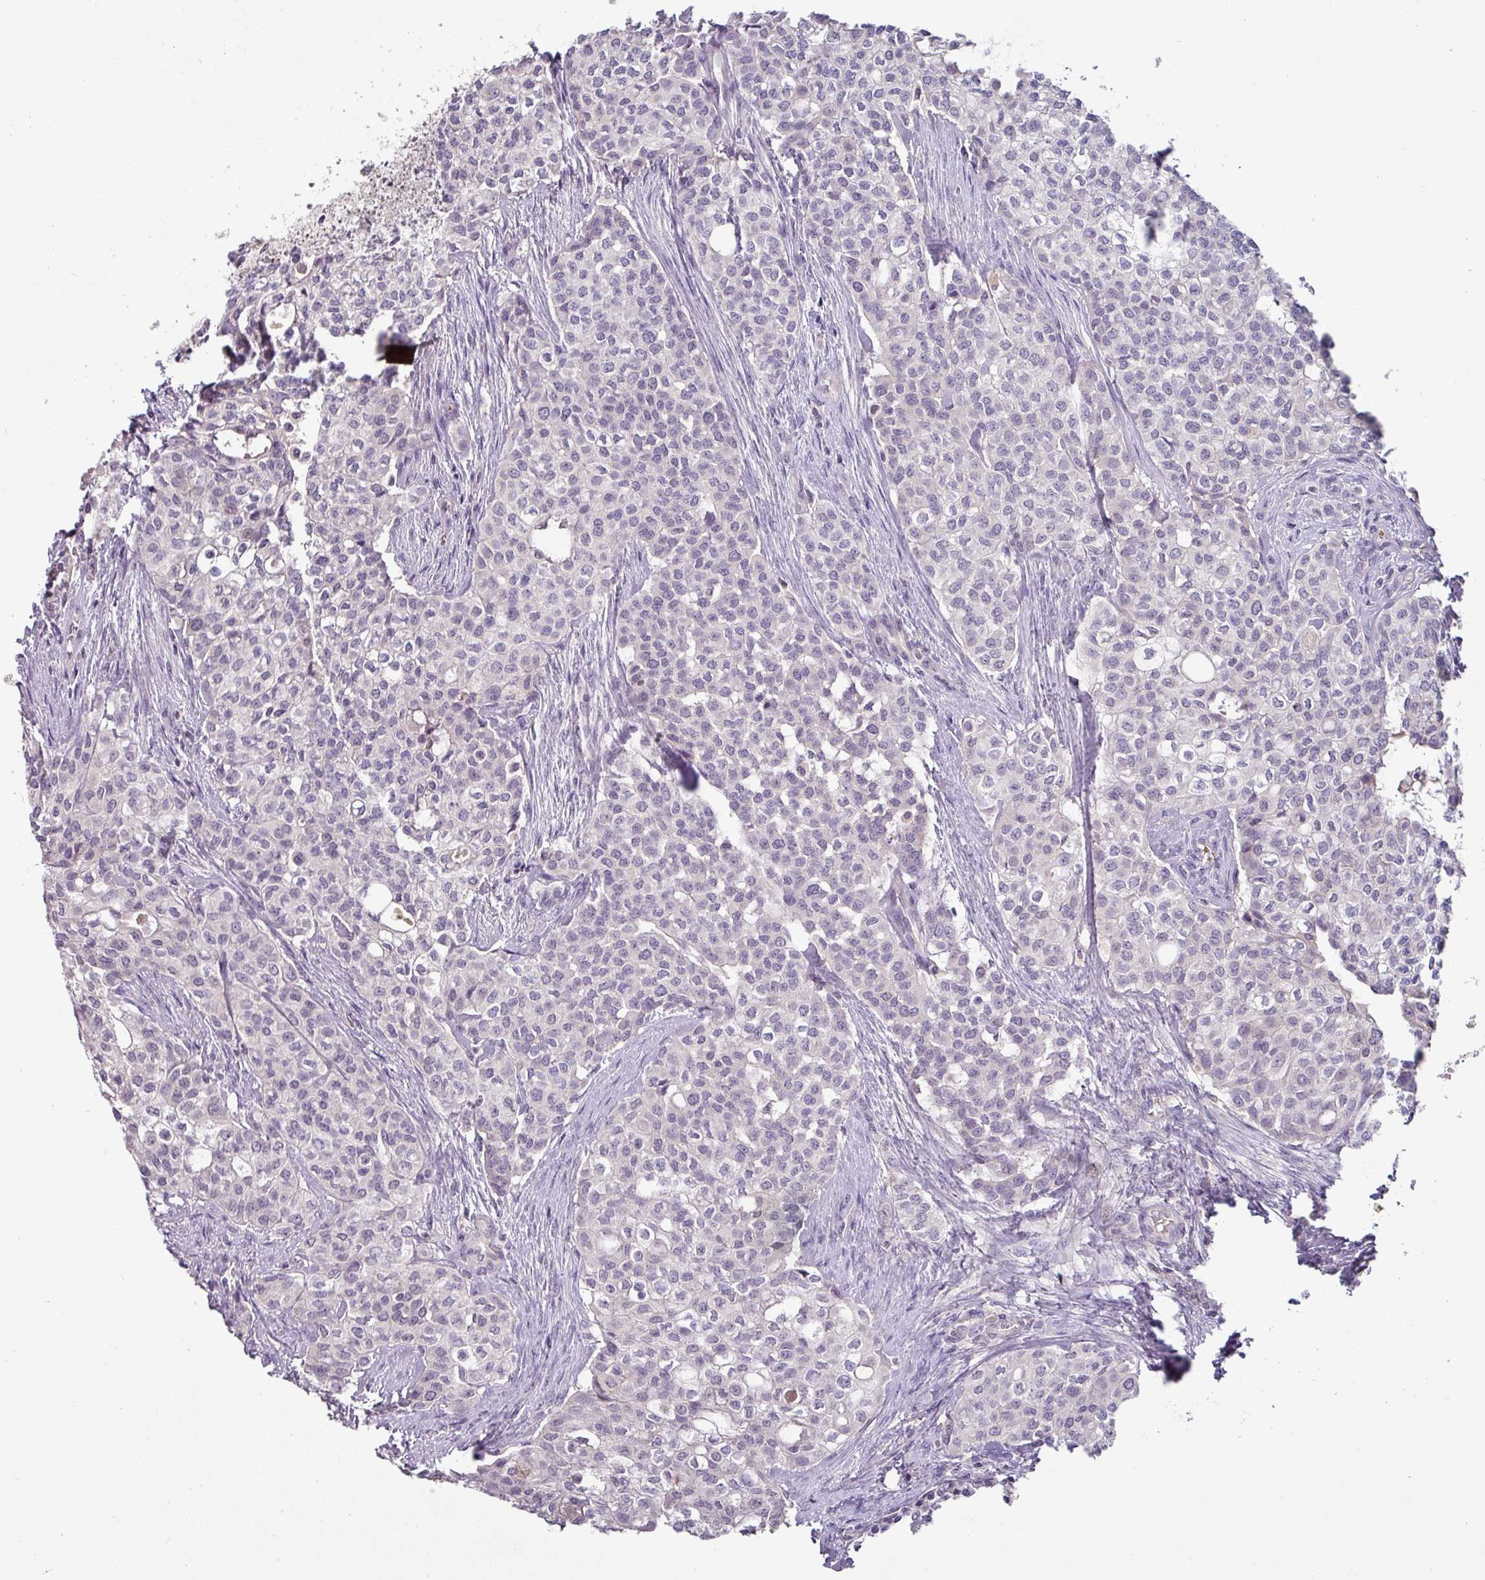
{"staining": {"intensity": "negative", "quantity": "none", "location": "none"}, "tissue": "head and neck cancer", "cell_type": "Tumor cells", "image_type": "cancer", "snomed": [{"axis": "morphology", "description": "Adenocarcinoma, NOS"}, {"axis": "topography", "description": "Head-Neck"}], "caption": "Head and neck cancer was stained to show a protein in brown. There is no significant staining in tumor cells.", "gene": "SLC5A10", "patient": {"sex": "male", "age": 81}}